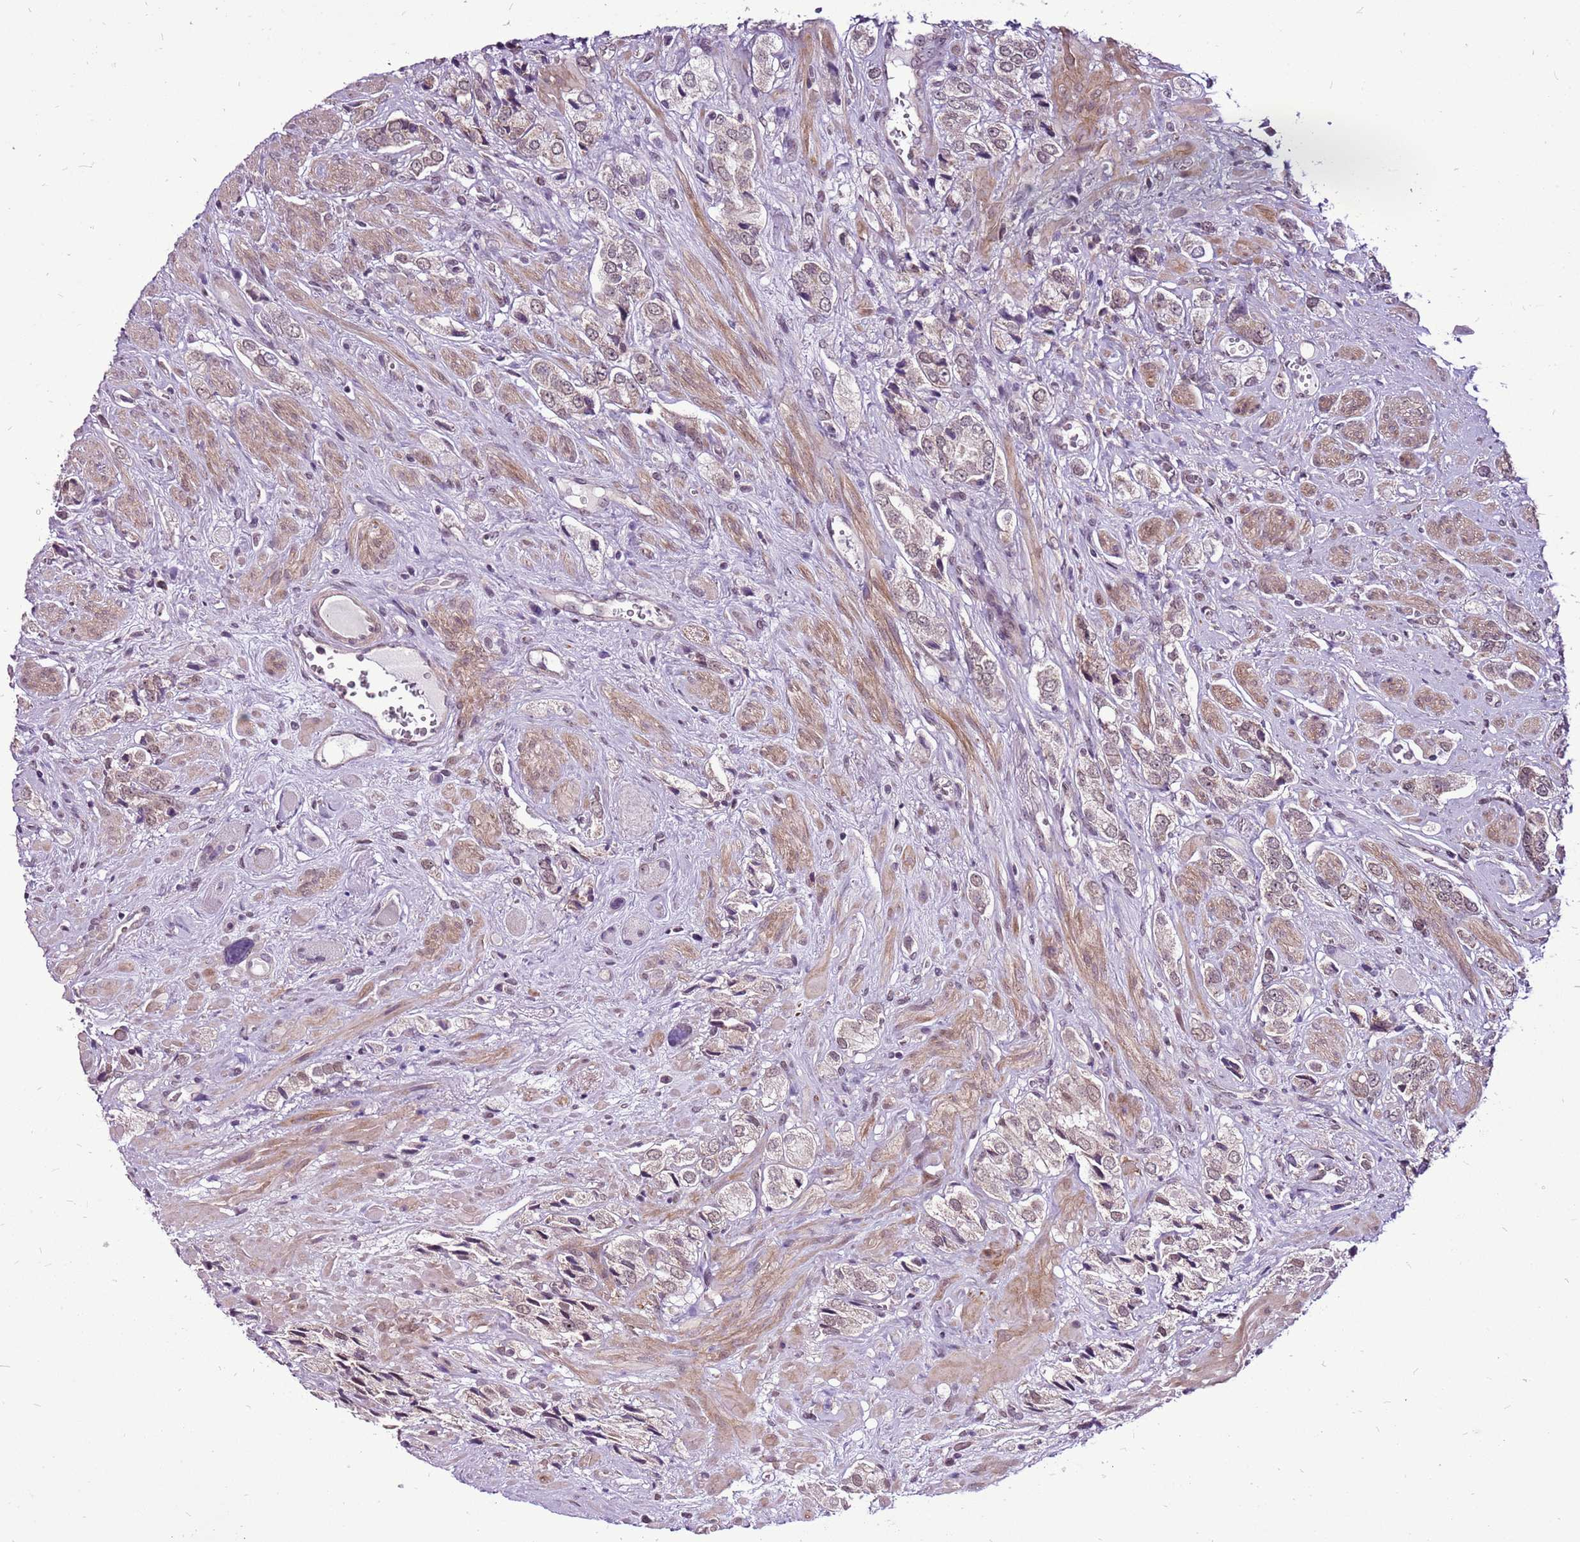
{"staining": {"intensity": "weak", "quantity": ">75%", "location": "nuclear"}, "tissue": "prostate cancer", "cell_type": "Tumor cells", "image_type": "cancer", "snomed": [{"axis": "morphology", "description": "Adenocarcinoma, High grade"}, {"axis": "topography", "description": "Prostate and seminal vesicle, NOS"}], "caption": "Protein positivity by immunohistochemistry displays weak nuclear staining in about >75% of tumor cells in prostate adenocarcinoma (high-grade).", "gene": "CCDC166", "patient": {"sex": "male", "age": 64}}